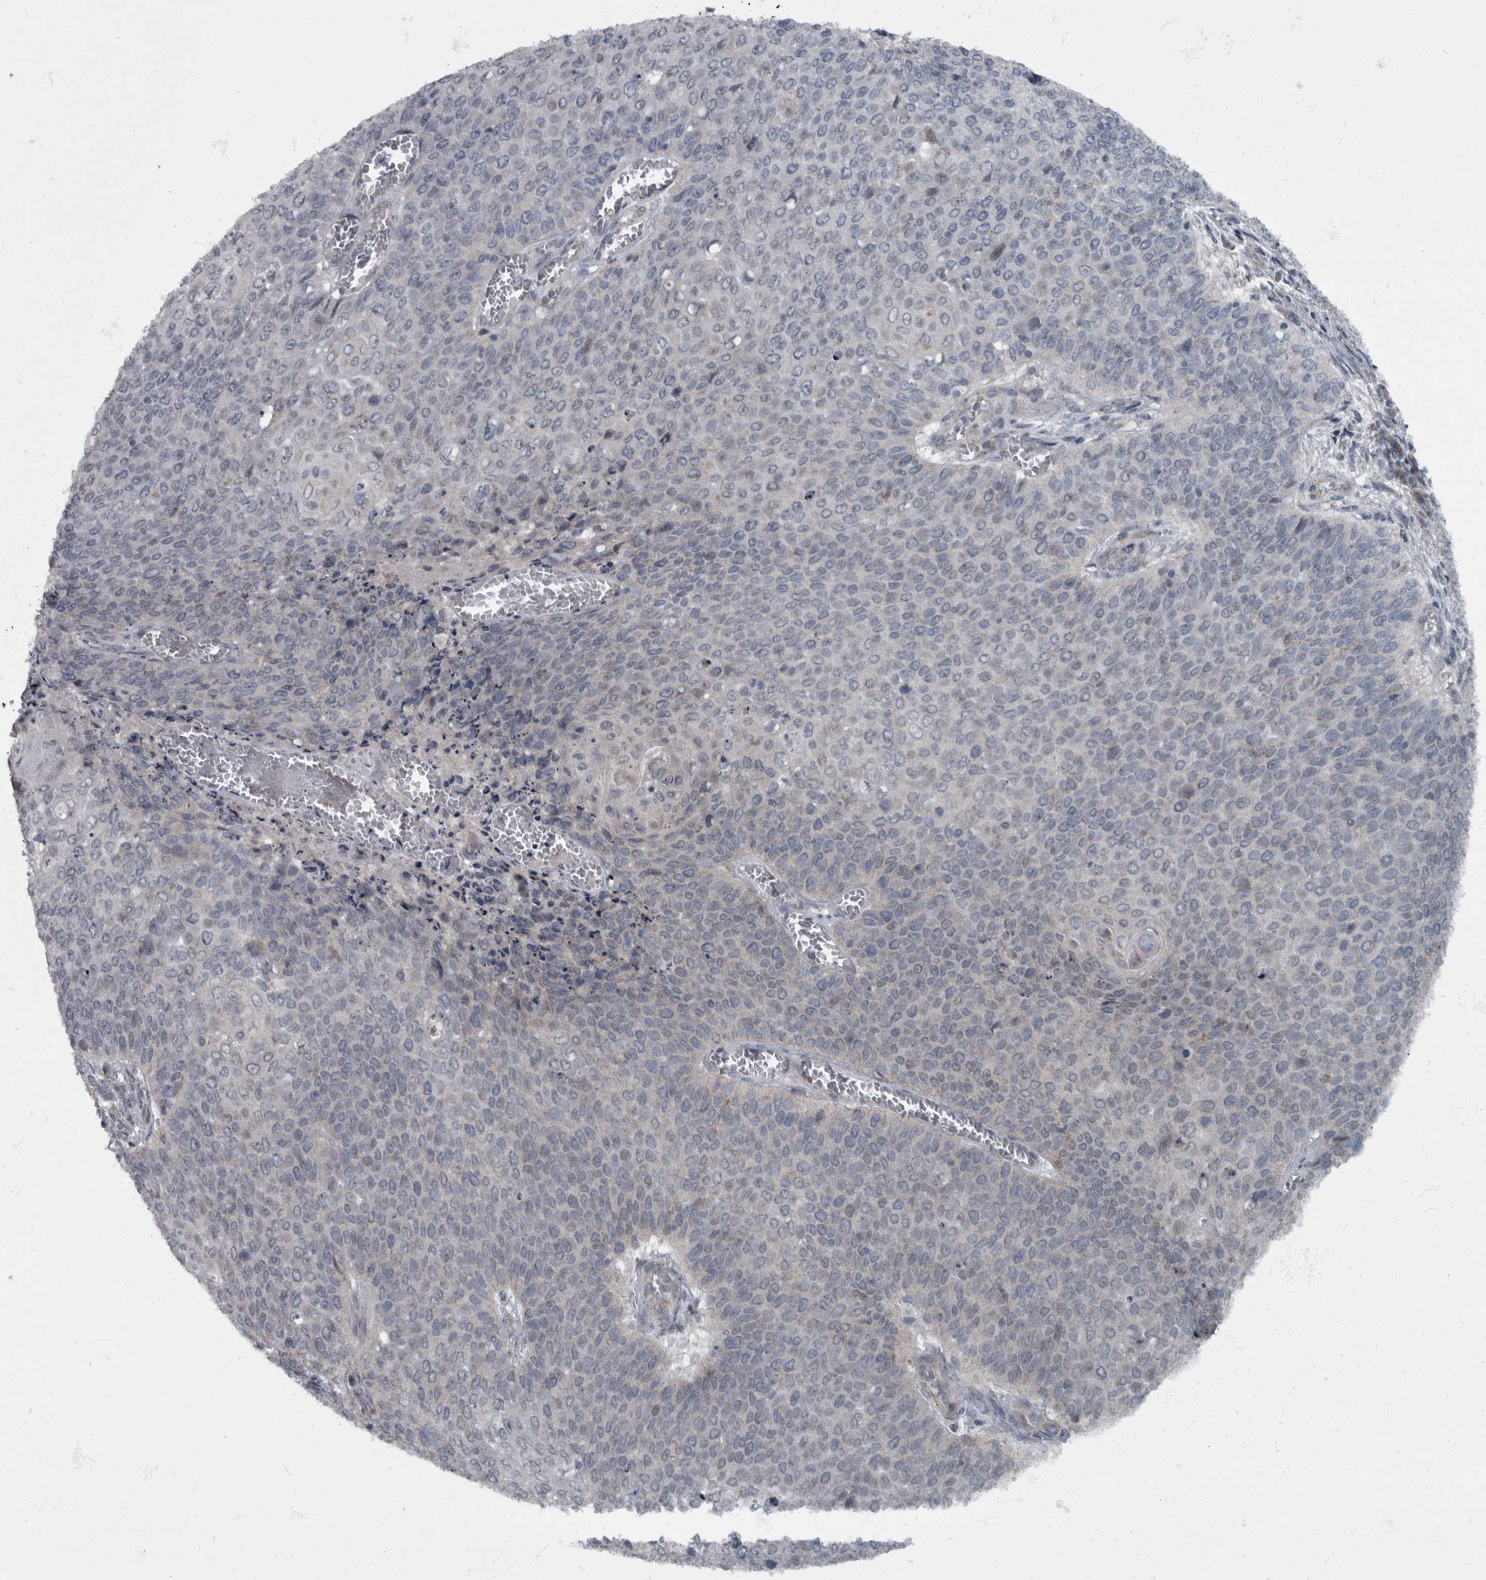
{"staining": {"intensity": "negative", "quantity": "none", "location": "none"}, "tissue": "cervical cancer", "cell_type": "Tumor cells", "image_type": "cancer", "snomed": [{"axis": "morphology", "description": "Squamous cell carcinoma, NOS"}, {"axis": "topography", "description": "Cervix"}], "caption": "IHC histopathology image of neoplastic tissue: human cervical squamous cell carcinoma stained with DAB (3,3'-diaminobenzidine) shows no significant protein staining in tumor cells.", "gene": "RABGGTB", "patient": {"sex": "female", "age": 39}}